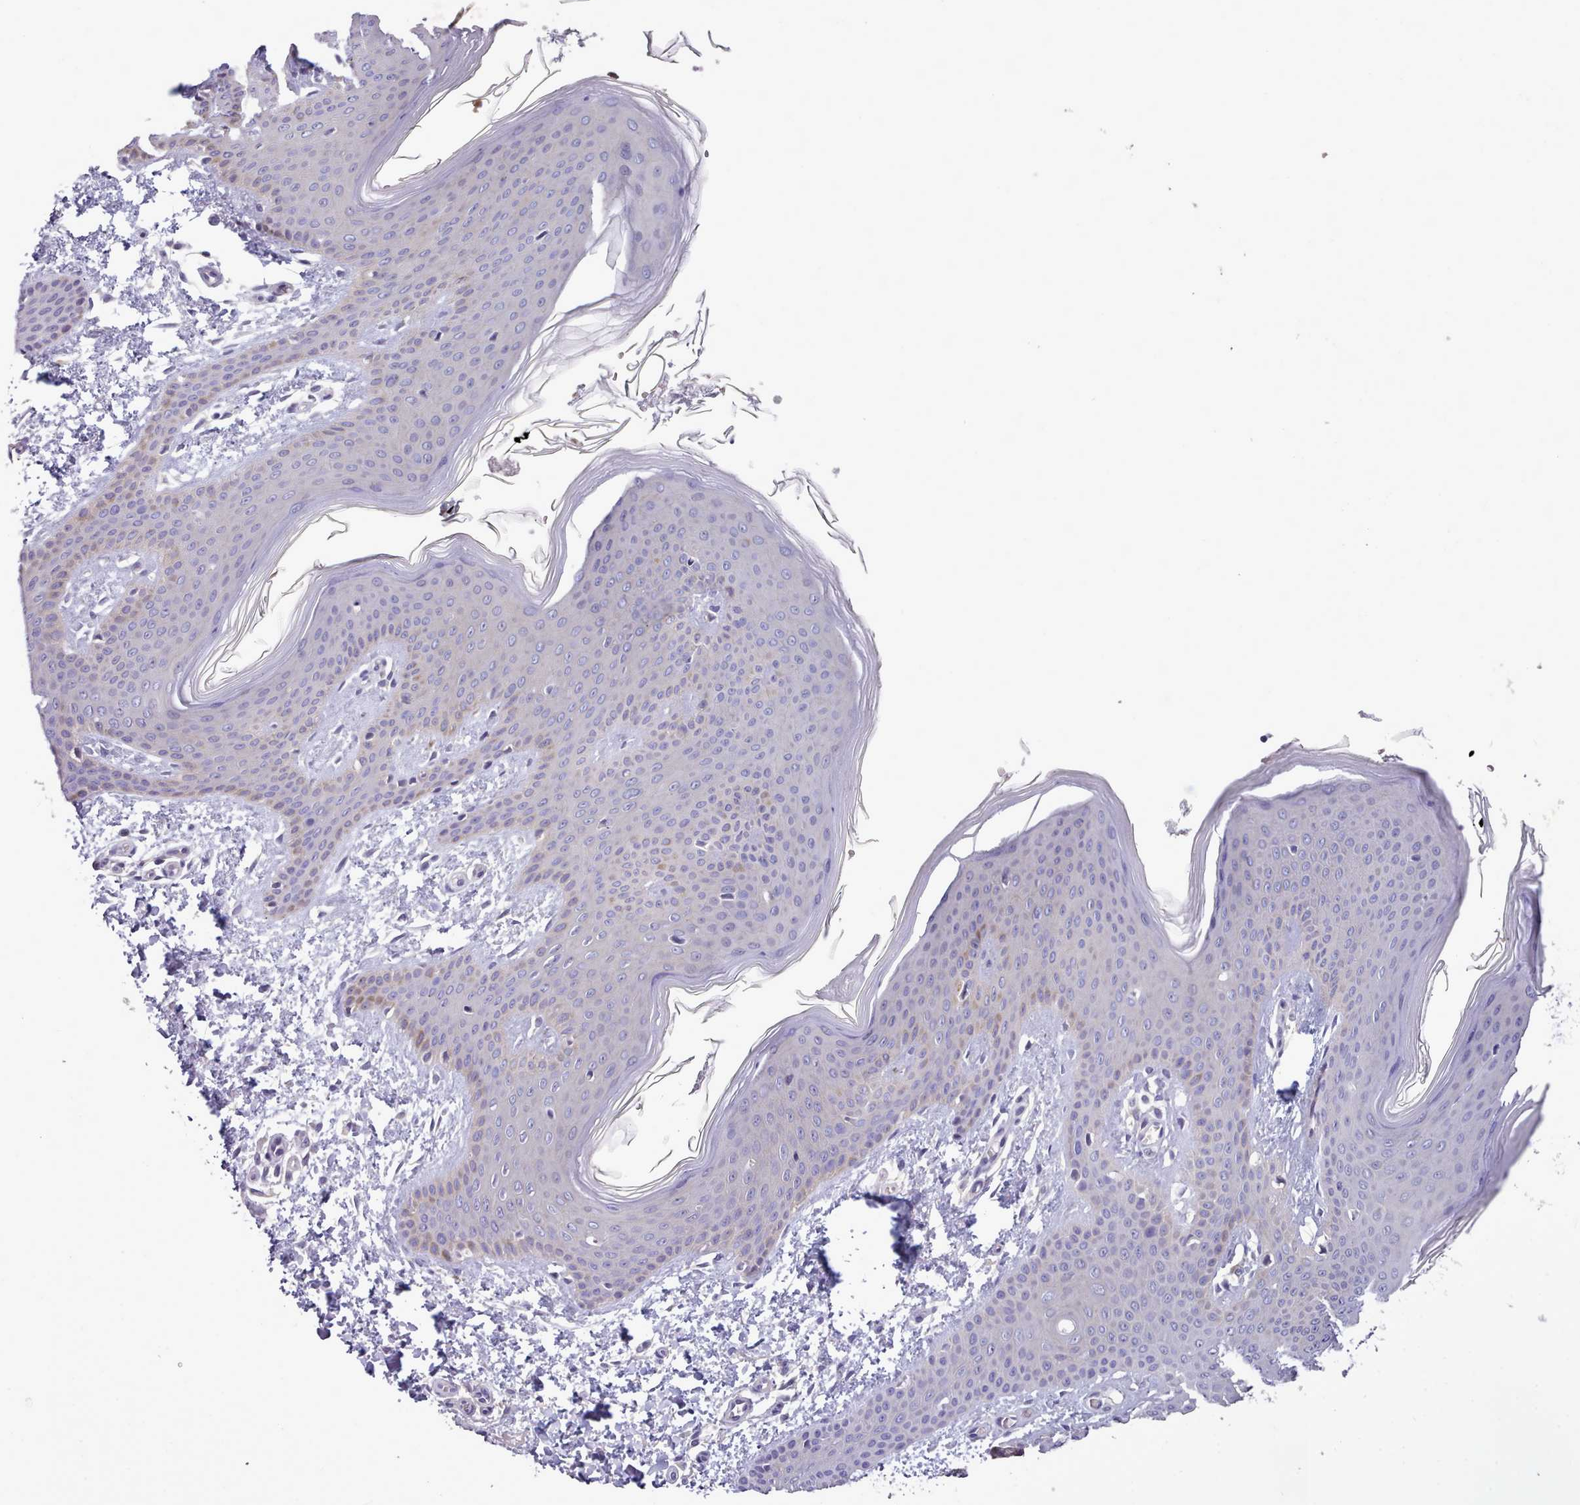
{"staining": {"intensity": "negative", "quantity": "none", "location": "none"}, "tissue": "skin", "cell_type": "Fibroblasts", "image_type": "normal", "snomed": [{"axis": "morphology", "description": "Normal tissue, NOS"}, {"axis": "topography", "description": "Skin"}], "caption": "This image is of benign skin stained with immunohistochemistry to label a protein in brown with the nuclei are counter-stained blue. There is no expression in fibroblasts. Brightfield microscopy of immunohistochemistry stained with DAB (3,3'-diaminobenzidine) (brown) and hematoxylin (blue), captured at high magnification.", "gene": "KCTD16", "patient": {"sex": "male", "age": 36}}